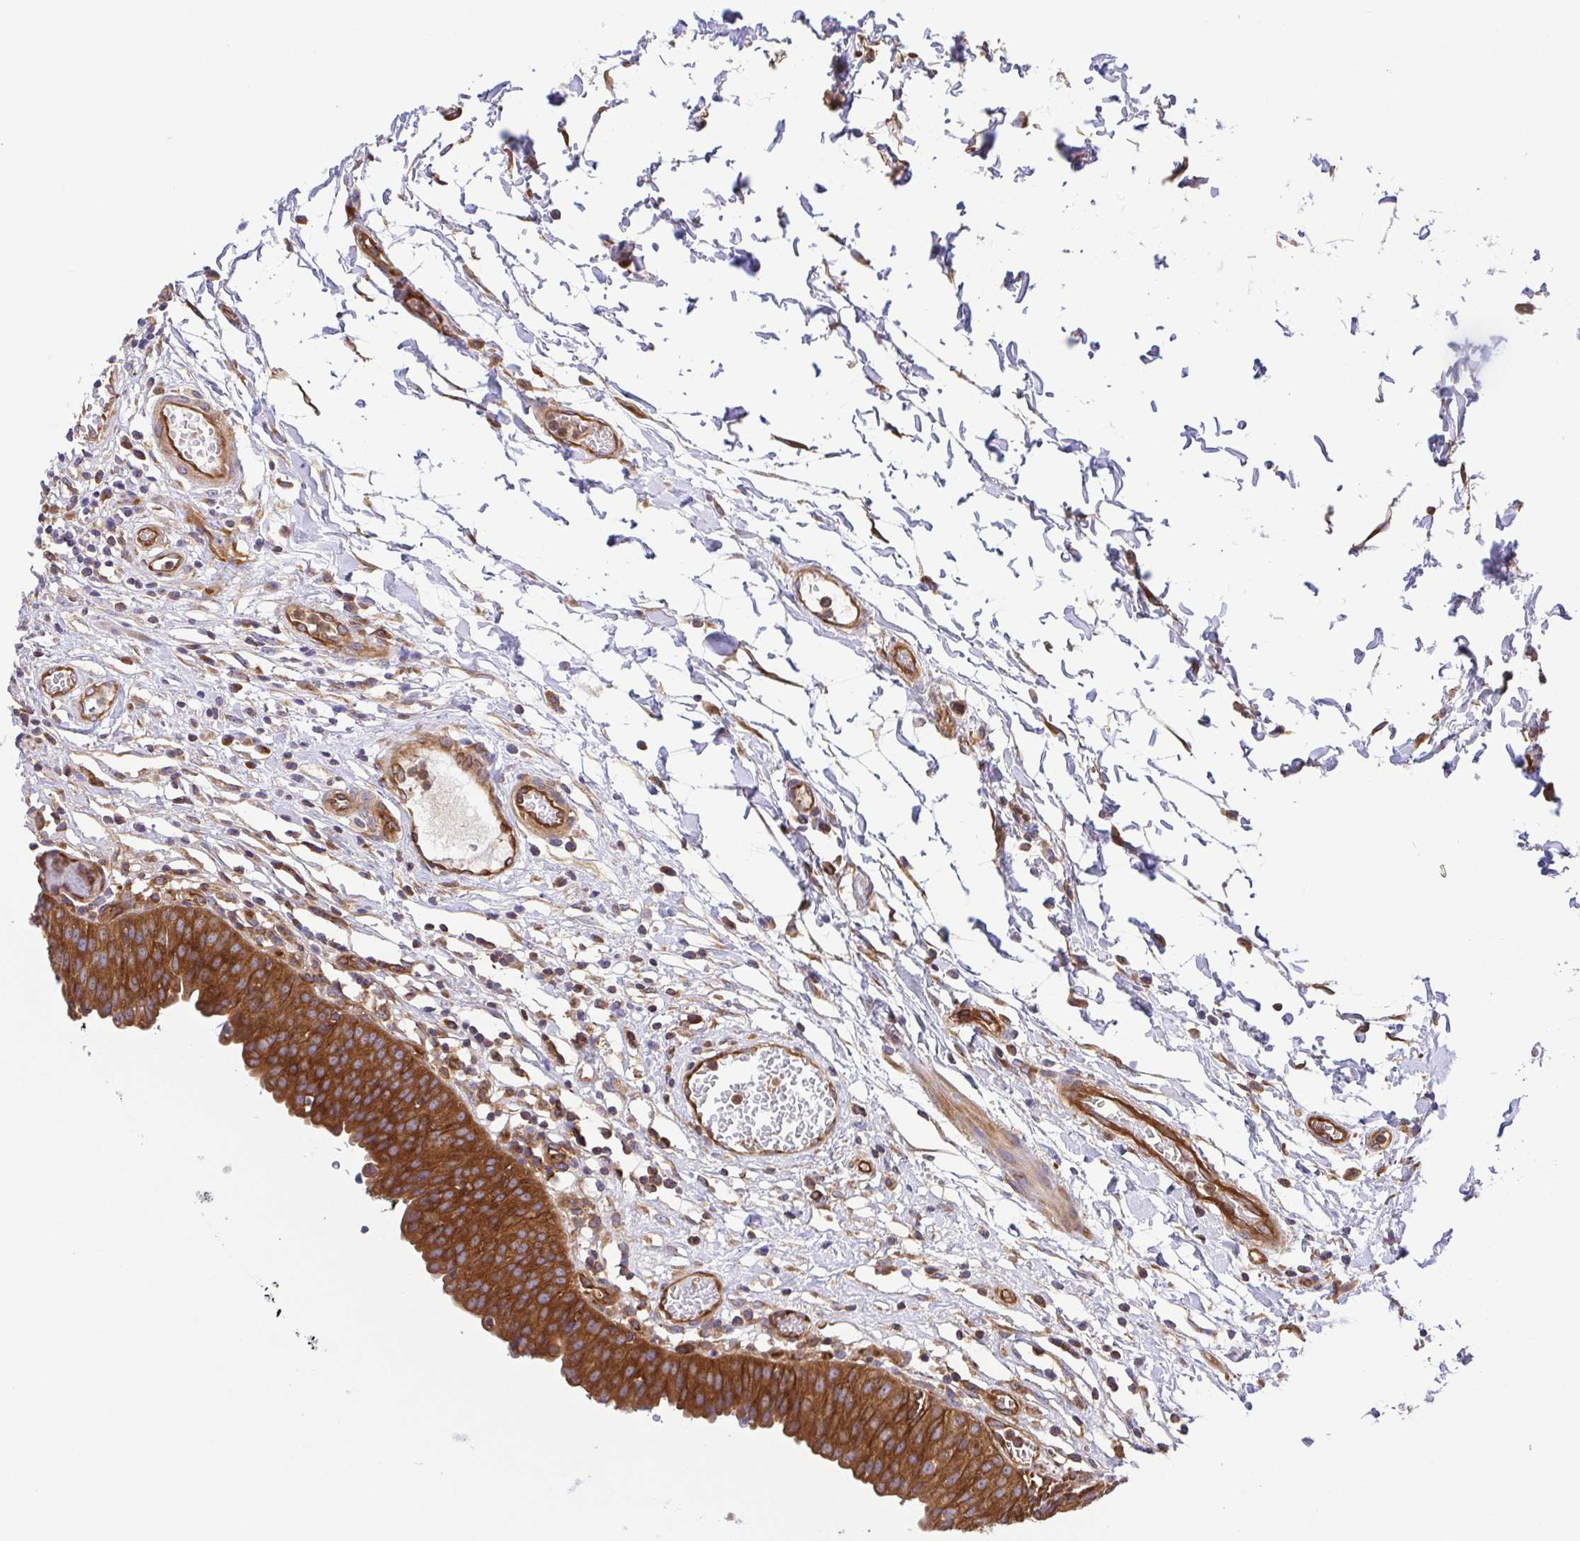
{"staining": {"intensity": "strong", "quantity": ">75%", "location": "cytoplasmic/membranous"}, "tissue": "urinary bladder", "cell_type": "Urothelial cells", "image_type": "normal", "snomed": [{"axis": "morphology", "description": "Normal tissue, NOS"}, {"axis": "topography", "description": "Urinary bladder"}], "caption": "This is a histology image of immunohistochemistry staining of benign urinary bladder, which shows strong positivity in the cytoplasmic/membranous of urothelial cells.", "gene": "KIF5B", "patient": {"sex": "male", "age": 64}}